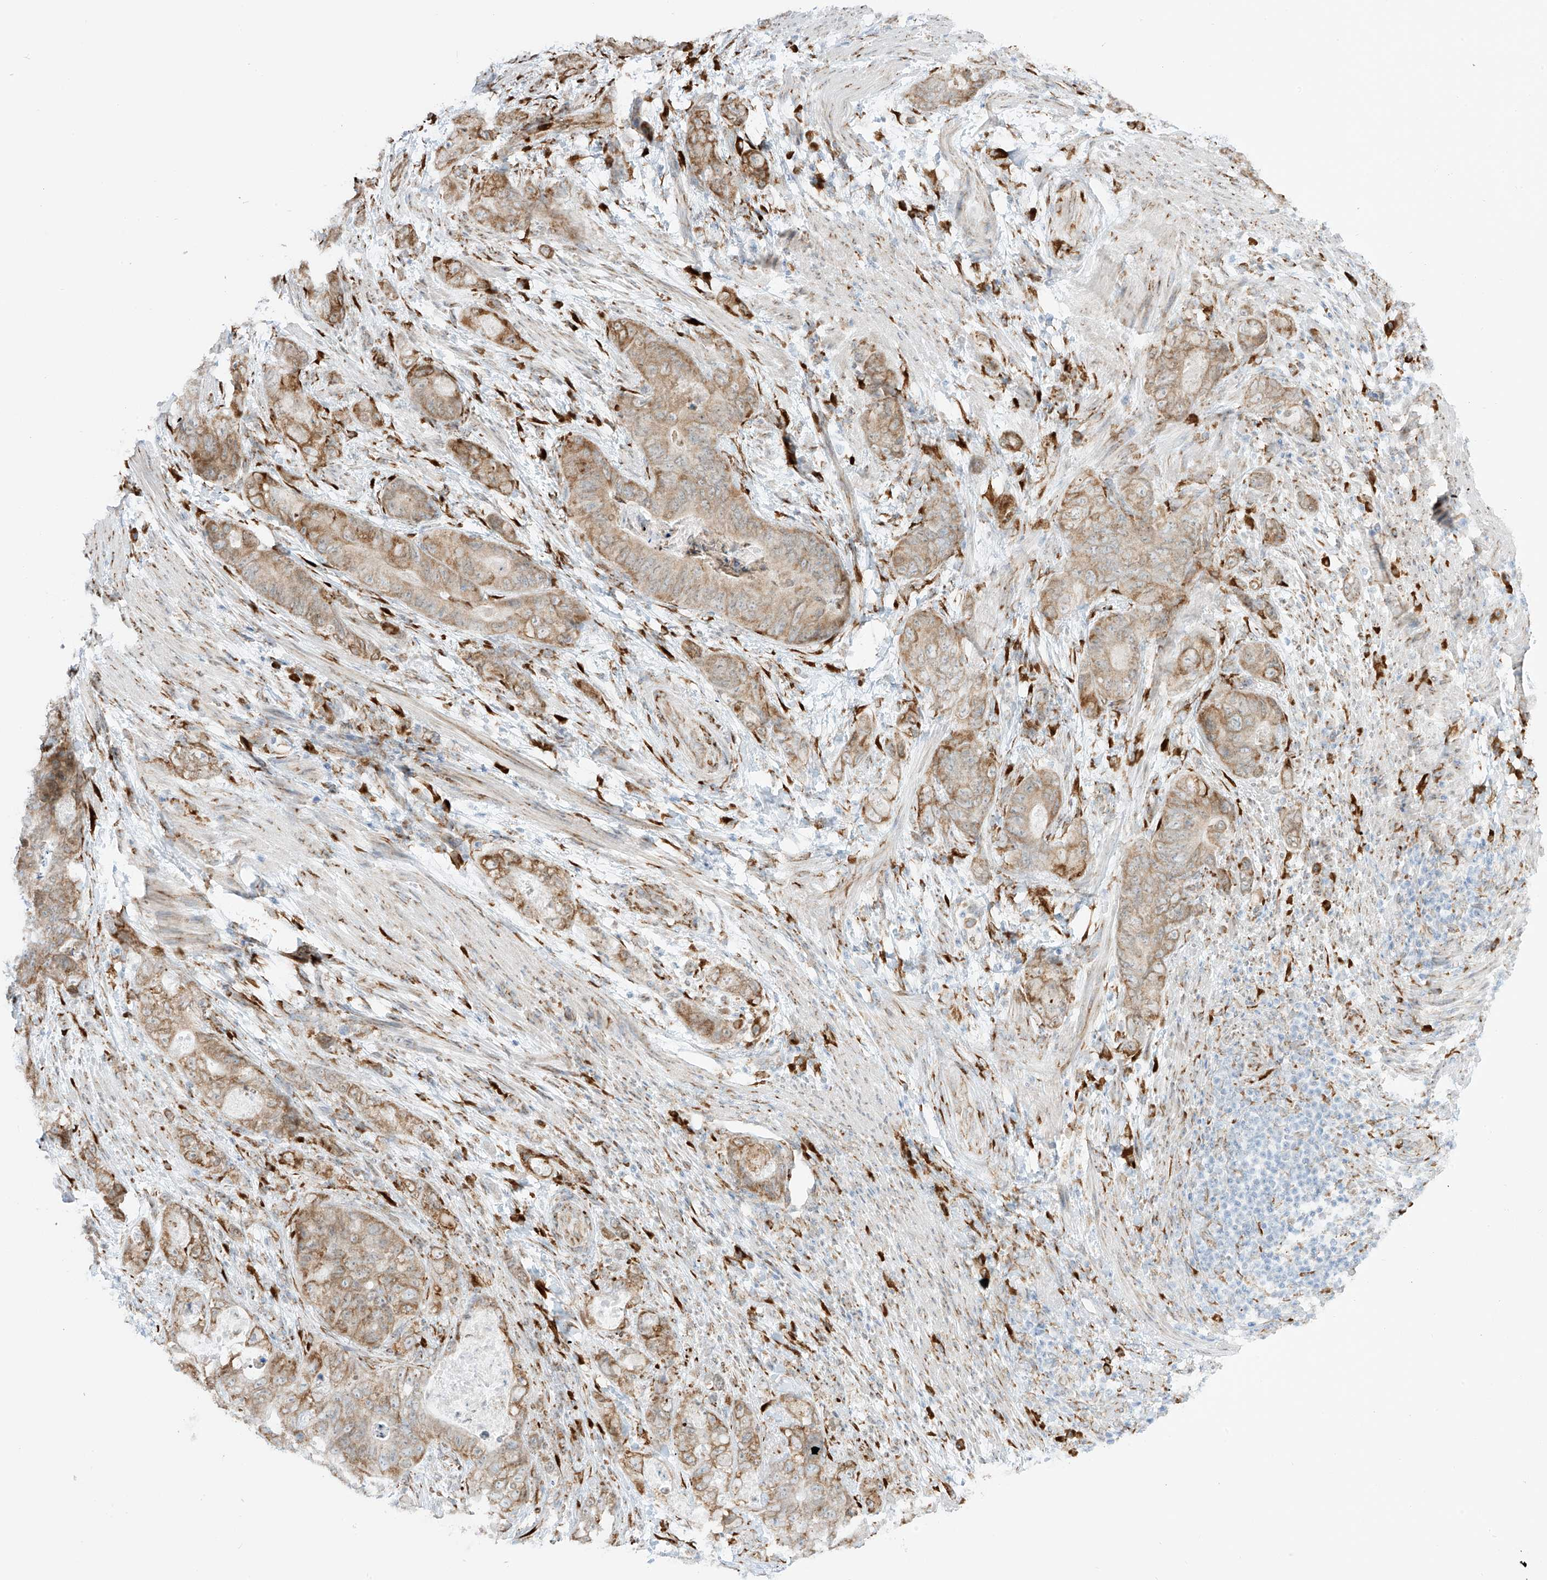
{"staining": {"intensity": "moderate", "quantity": ">75%", "location": "cytoplasmic/membranous"}, "tissue": "stomach cancer", "cell_type": "Tumor cells", "image_type": "cancer", "snomed": [{"axis": "morphology", "description": "Adenocarcinoma, NOS"}, {"axis": "topography", "description": "Stomach"}], "caption": "Tumor cells reveal medium levels of moderate cytoplasmic/membranous positivity in approximately >75% of cells in human stomach adenocarcinoma.", "gene": "LRRC59", "patient": {"sex": "female", "age": 89}}